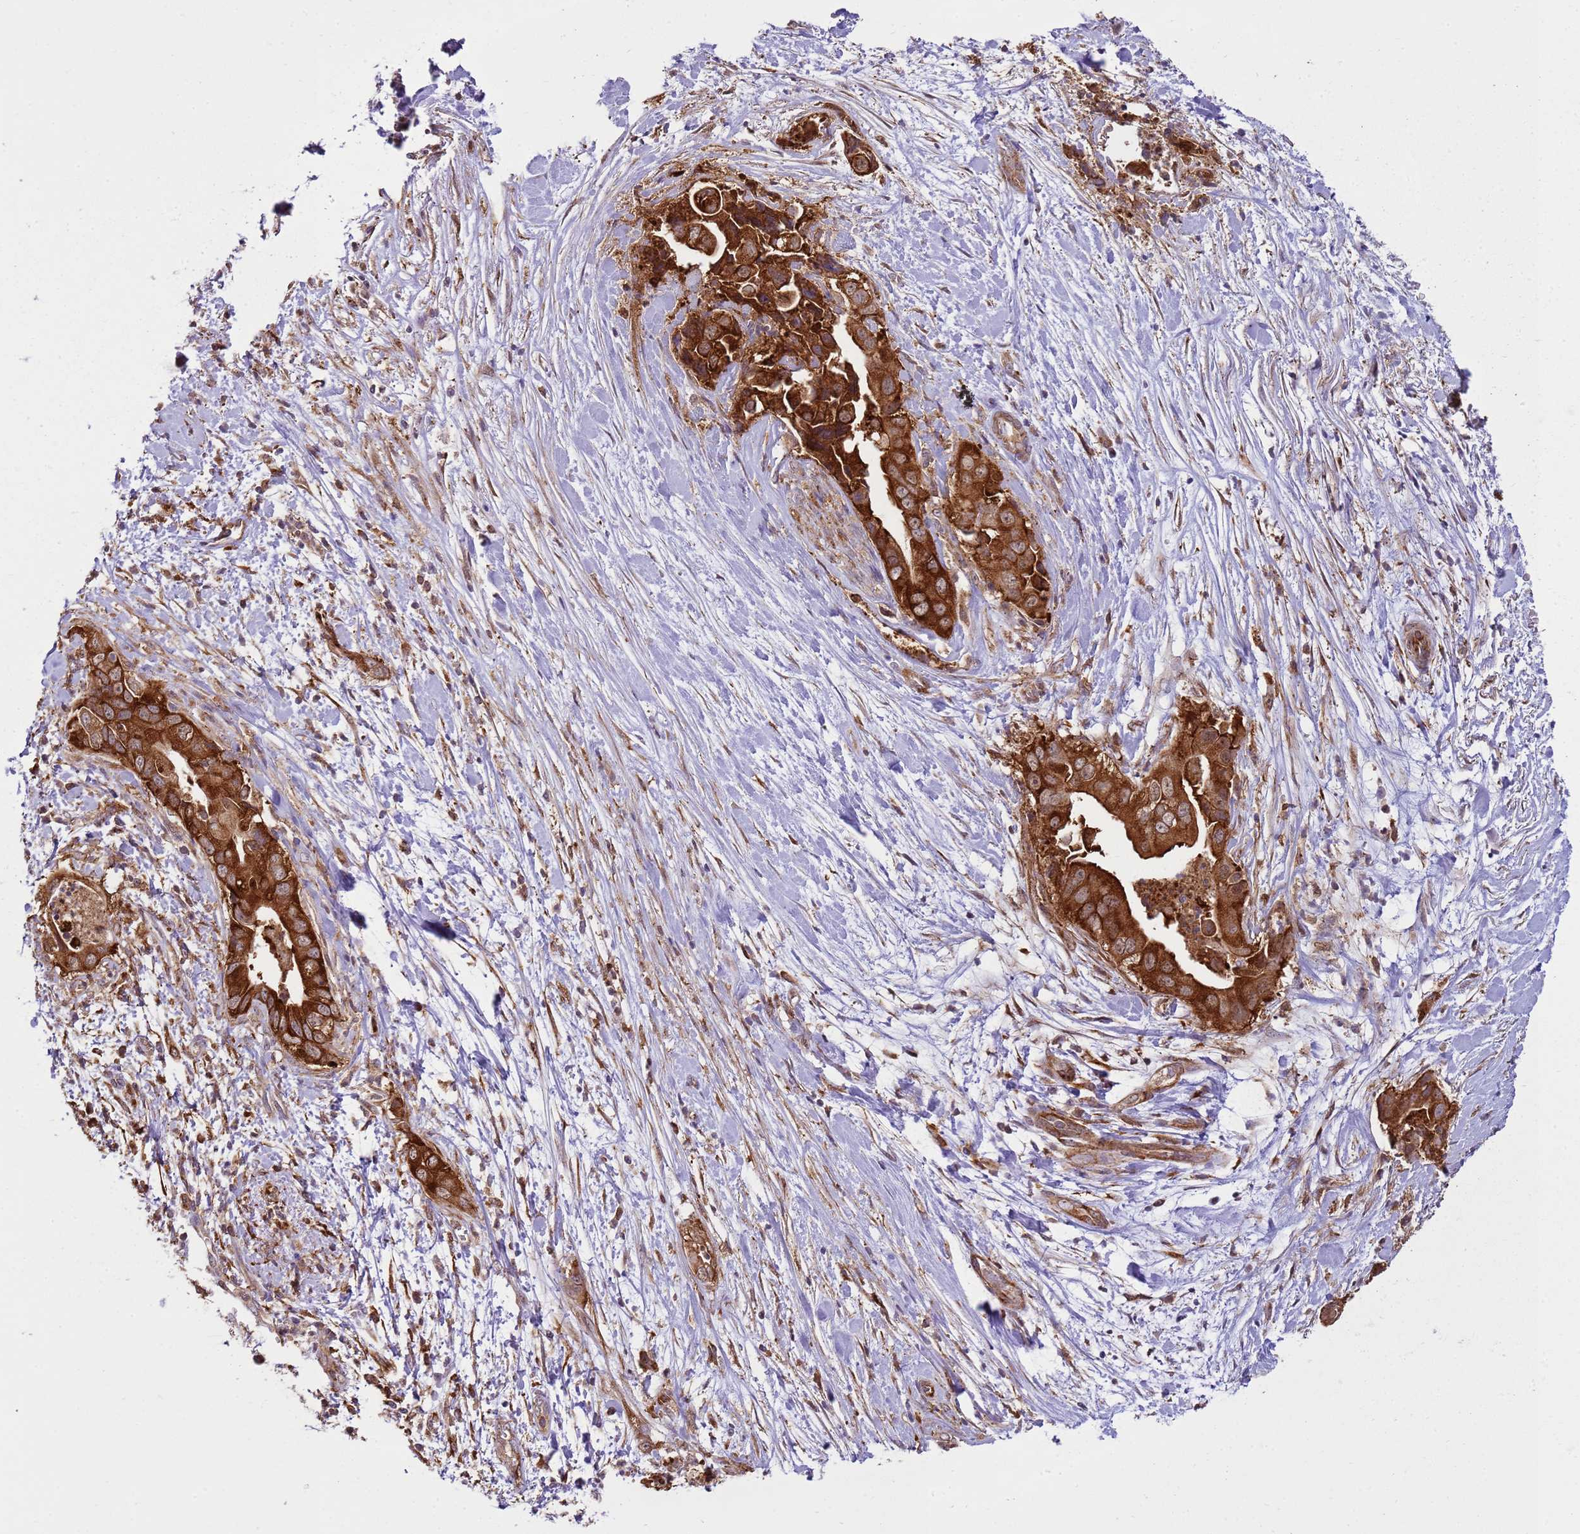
{"staining": {"intensity": "strong", "quantity": ">75%", "location": "cytoplasmic/membranous"}, "tissue": "pancreatic cancer", "cell_type": "Tumor cells", "image_type": "cancer", "snomed": [{"axis": "morphology", "description": "Adenocarcinoma, NOS"}, {"axis": "topography", "description": "Pancreas"}], "caption": "The image displays immunohistochemical staining of adenocarcinoma (pancreatic). There is strong cytoplasmic/membranous positivity is seen in about >75% of tumor cells.", "gene": "GABRE", "patient": {"sex": "female", "age": 78}}